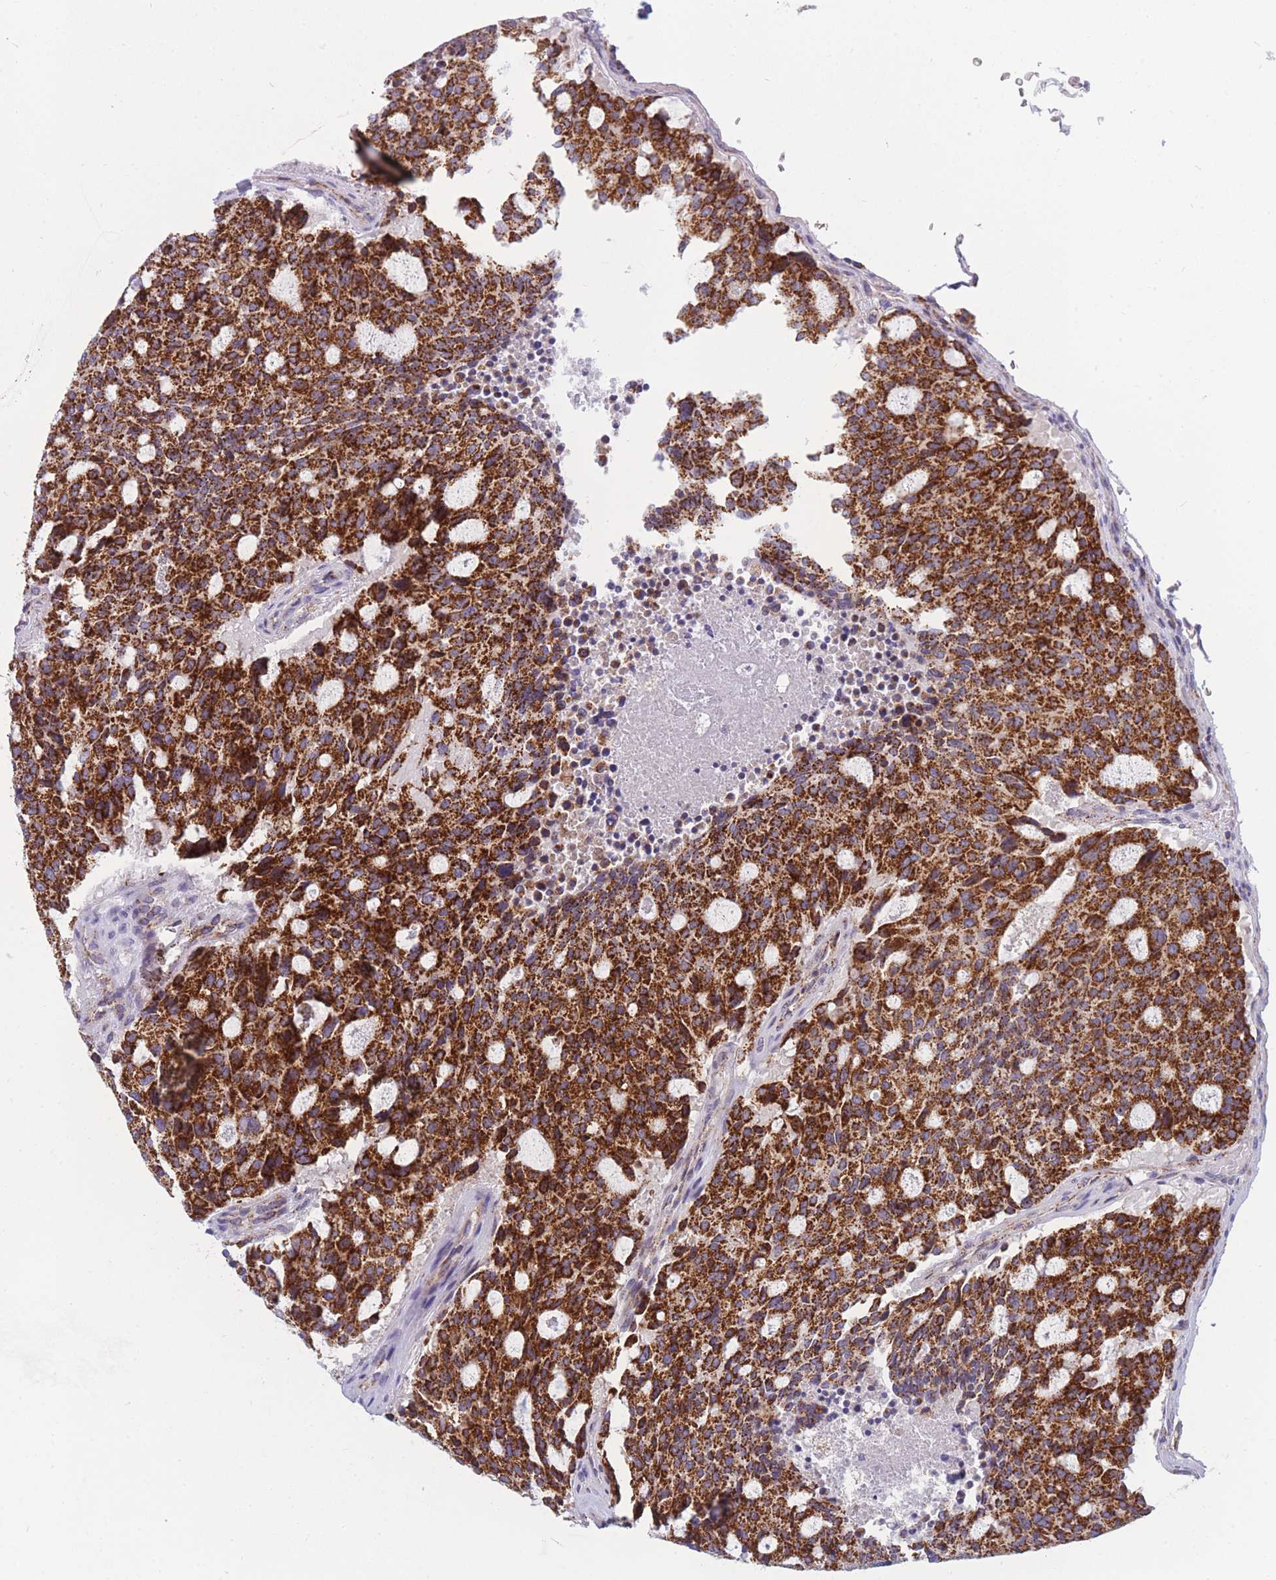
{"staining": {"intensity": "strong", "quantity": ">75%", "location": "cytoplasmic/membranous"}, "tissue": "carcinoid", "cell_type": "Tumor cells", "image_type": "cancer", "snomed": [{"axis": "morphology", "description": "Carcinoid, malignant, NOS"}, {"axis": "topography", "description": "Pancreas"}], "caption": "Malignant carcinoid tissue exhibits strong cytoplasmic/membranous positivity in approximately >75% of tumor cells, visualized by immunohistochemistry.", "gene": "MRPS11", "patient": {"sex": "female", "age": 54}}